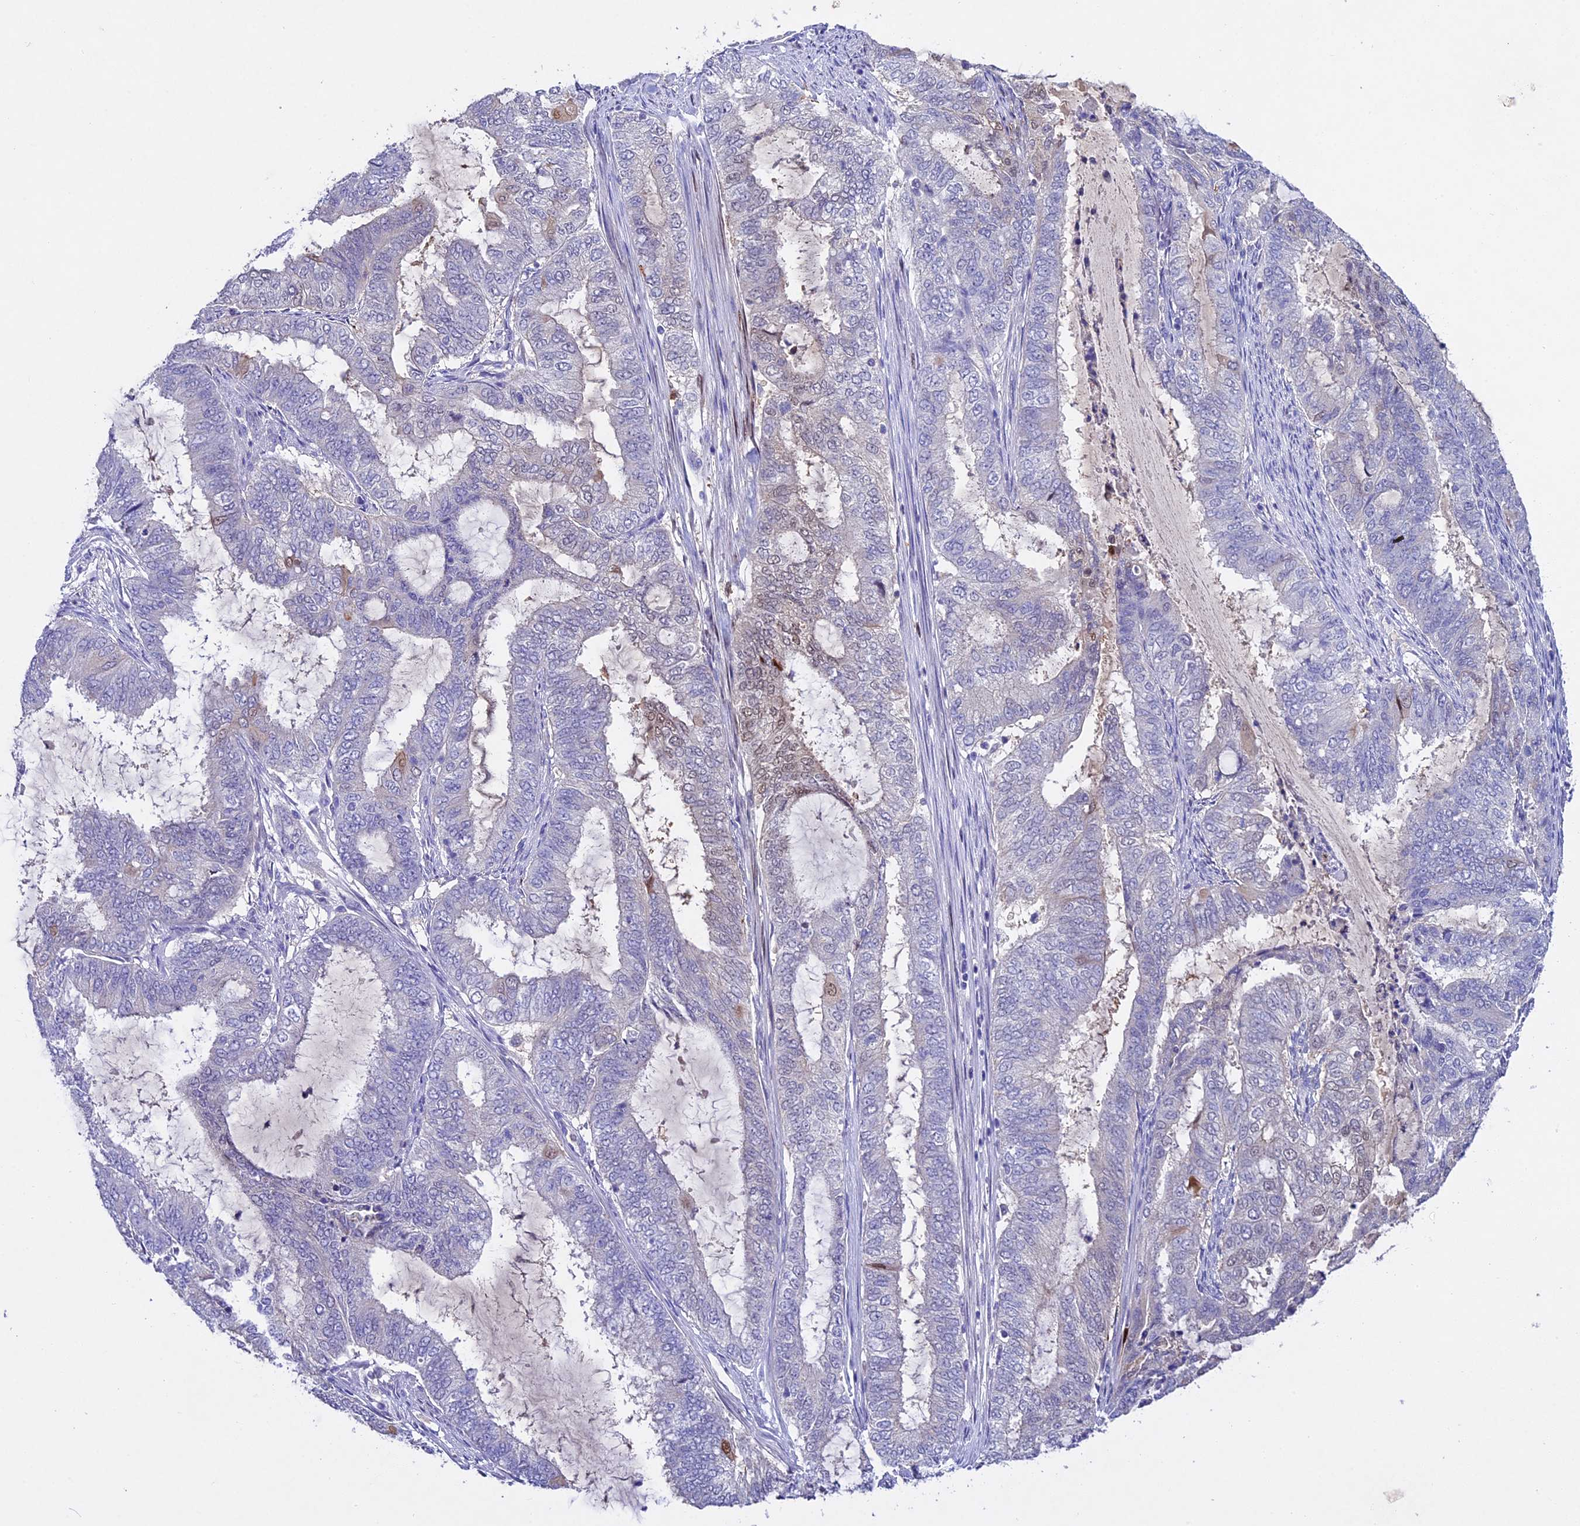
{"staining": {"intensity": "weak", "quantity": "<25%", "location": "nuclear"}, "tissue": "endometrial cancer", "cell_type": "Tumor cells", "image_type": "cancer", "snomed": [{"axis": "morphology", "description": "Adenocarcinoma, NOS"}, {"axis": "topography", "description": "Endometrium"}], "caption": "Histopathology image shows no significant protein positivity in tumor cells of endometrial cancer.", "gene": "TGDS", "patient": {"sex": "female", "age": 51}}